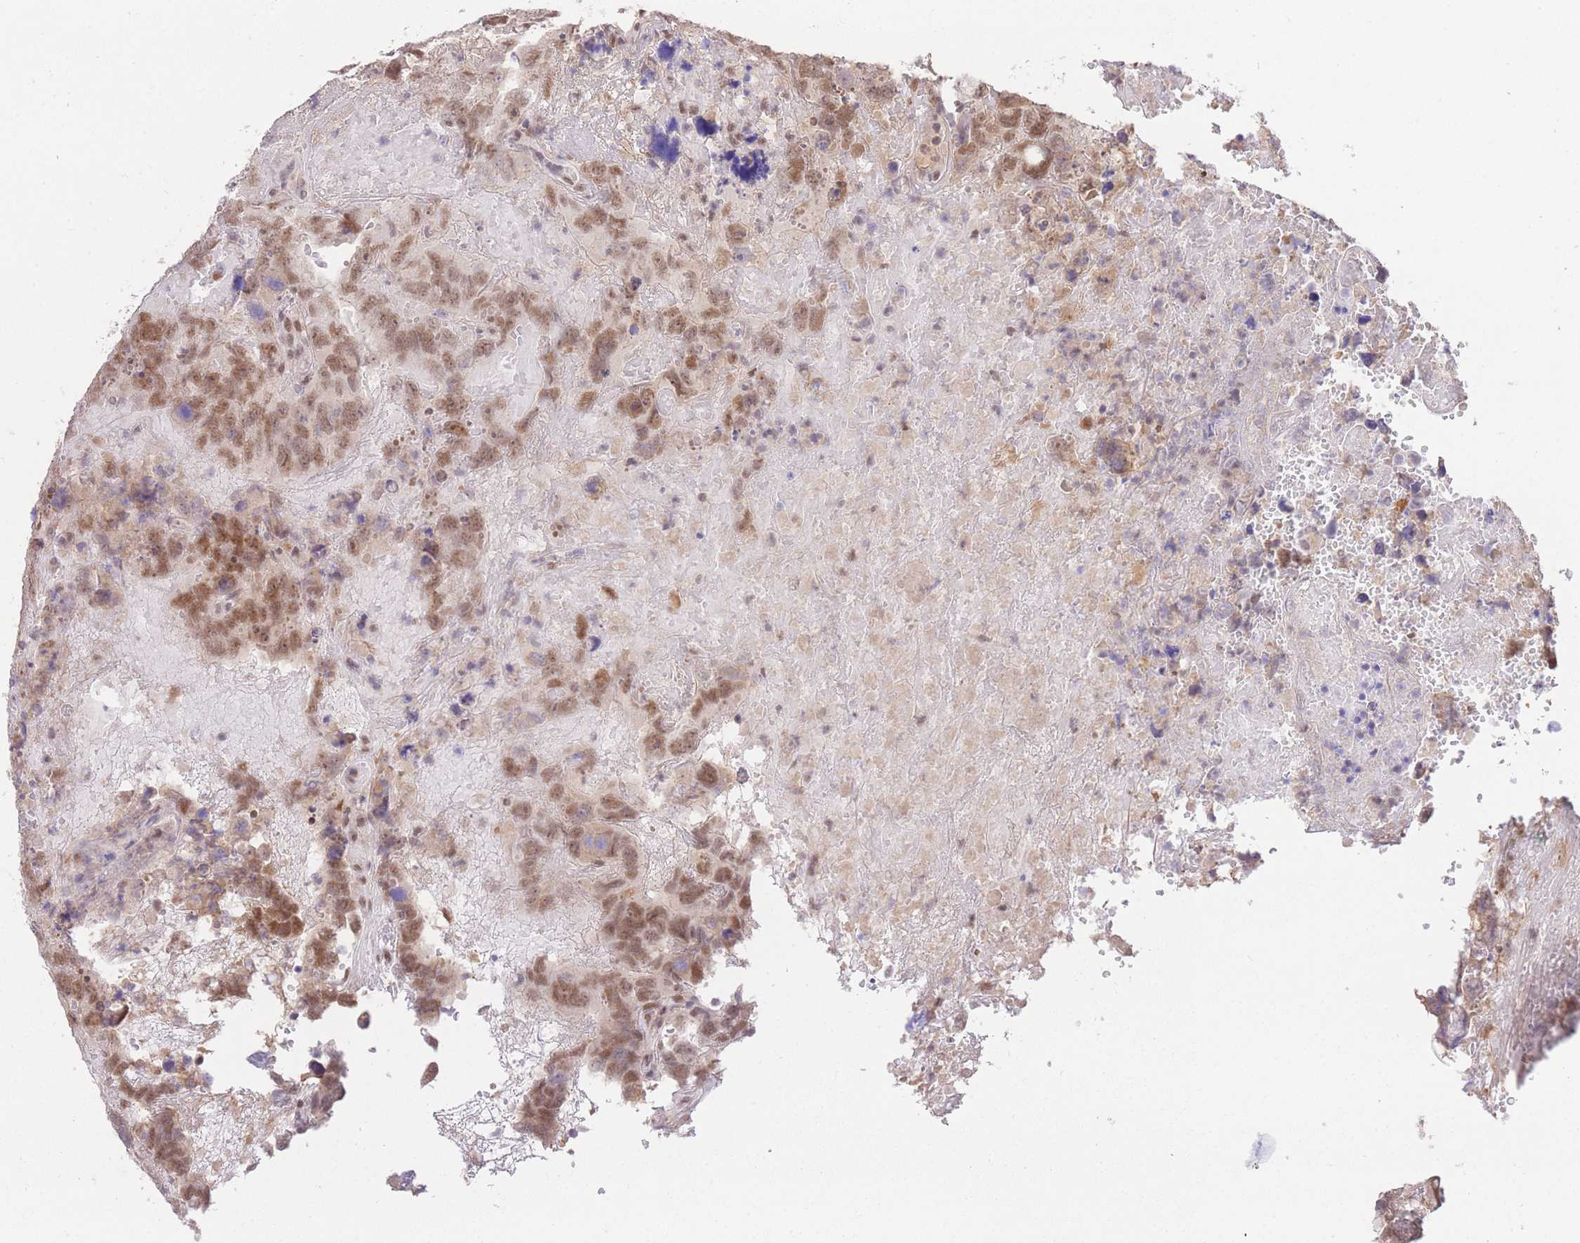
{"staining": {"intensity": "moderate", "quantity": ">75%", "location": "nuclear"}, "tissue": "testis cancer", "cell_type": "Tumor cells", "image_type": "cancer", "snomed": [{"axis": "morphology", "description": "Carcinoma, Embryonal, NOS"}, {"axis": "topography", "description": "Testis"}], "caption": "Immunohistochemical staining of testis embryonal carcinoma demonstrates medium levels of moderate nuclear protein positivity in about >75% of tumor cells.", "gene": "UBXN7", "patient": {"sex": "male", "age": 45}}